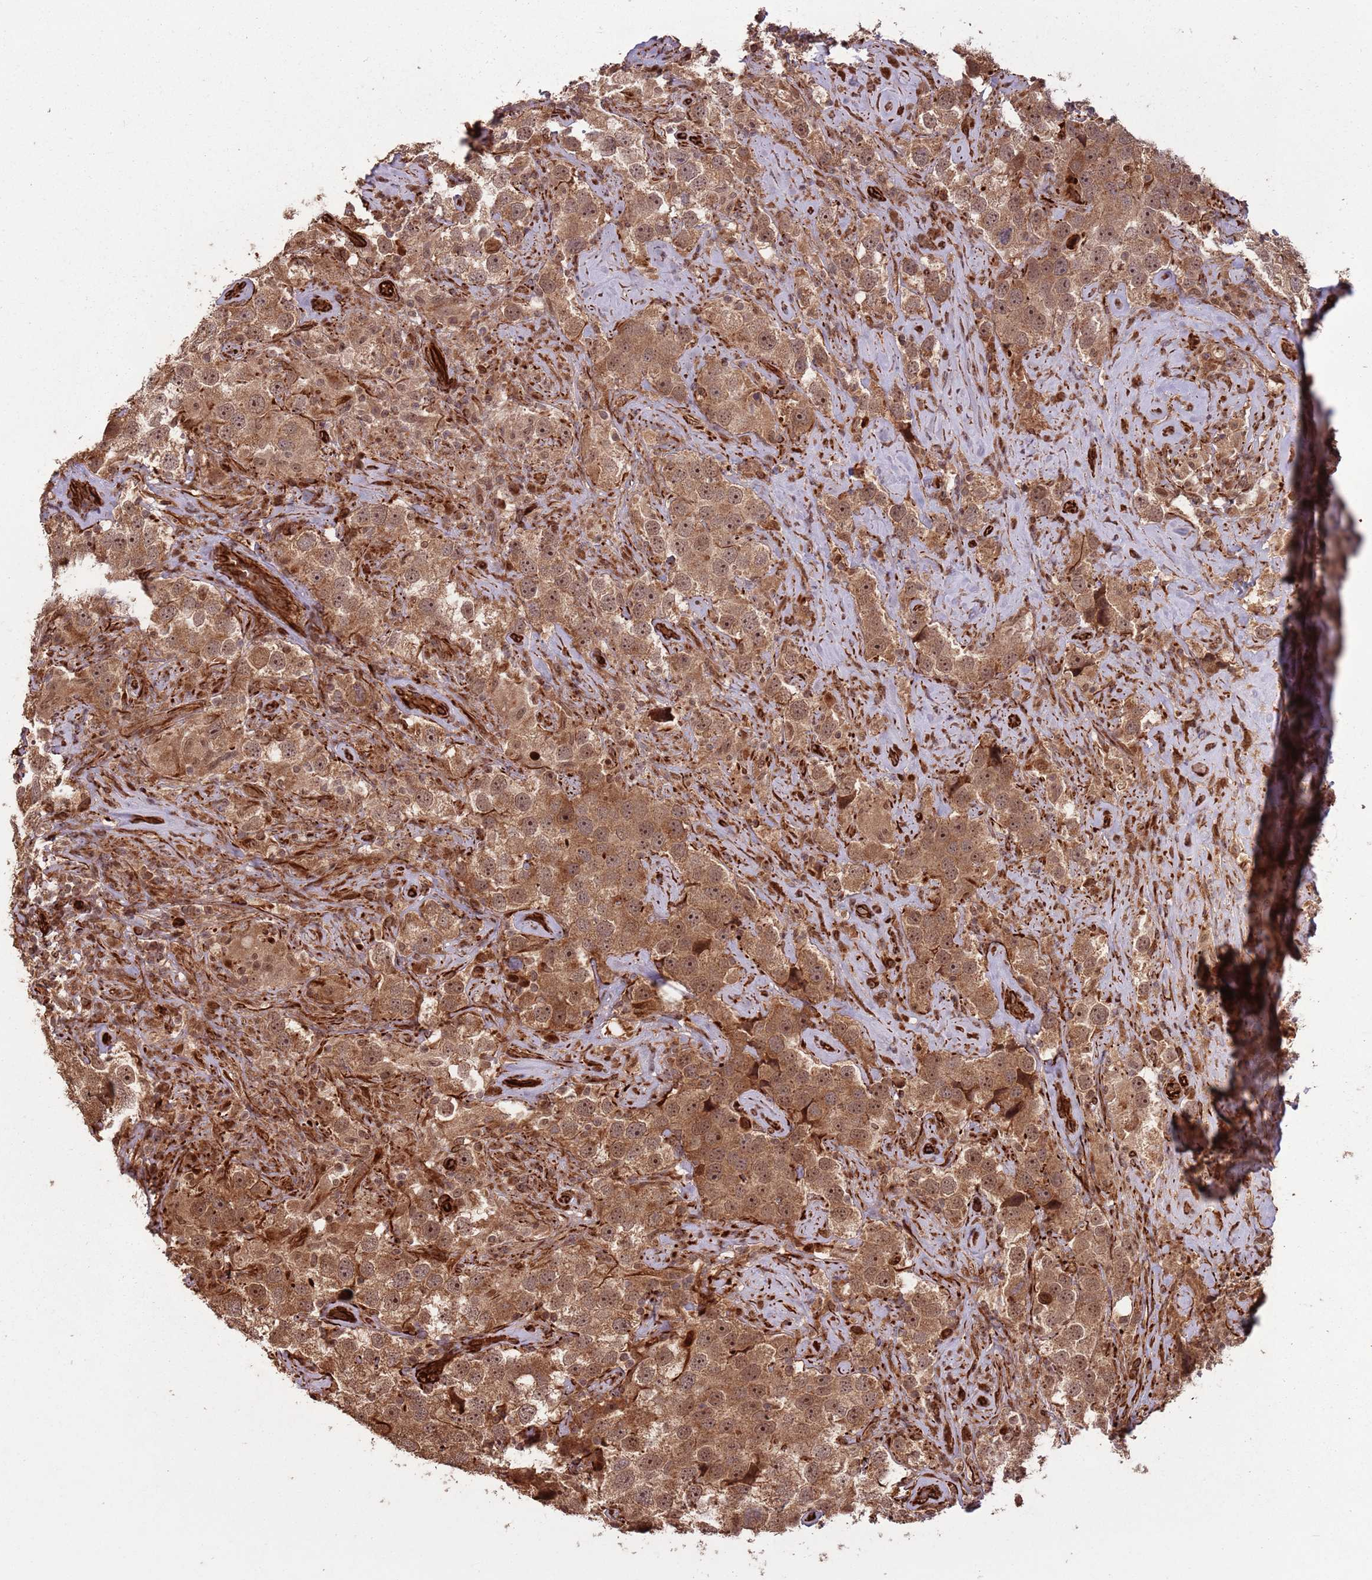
{"staining": {"intensity": "moderate", "quantity": ">75%", "location": "cytoplasmic/membranous,nuclear"}, "tissue": "testis cancer", "cell_type": "Tumor cells", "image_type": "cancer", "snomed": [{"axis": "morphology", "description": "Seminoma, NOS"}, {"axis": "topography", "description": "Testis"}], "caption": "An immunohistochemistry micrograph of tumor tissue is shown. Protein staining in brown labels moderate cytoplasmic/membranous and nuclear positivity in seminoma (testis) within tumor cells.", "gene": "ADAMTS3", "patient": {"sex": "male", "age": 49}}